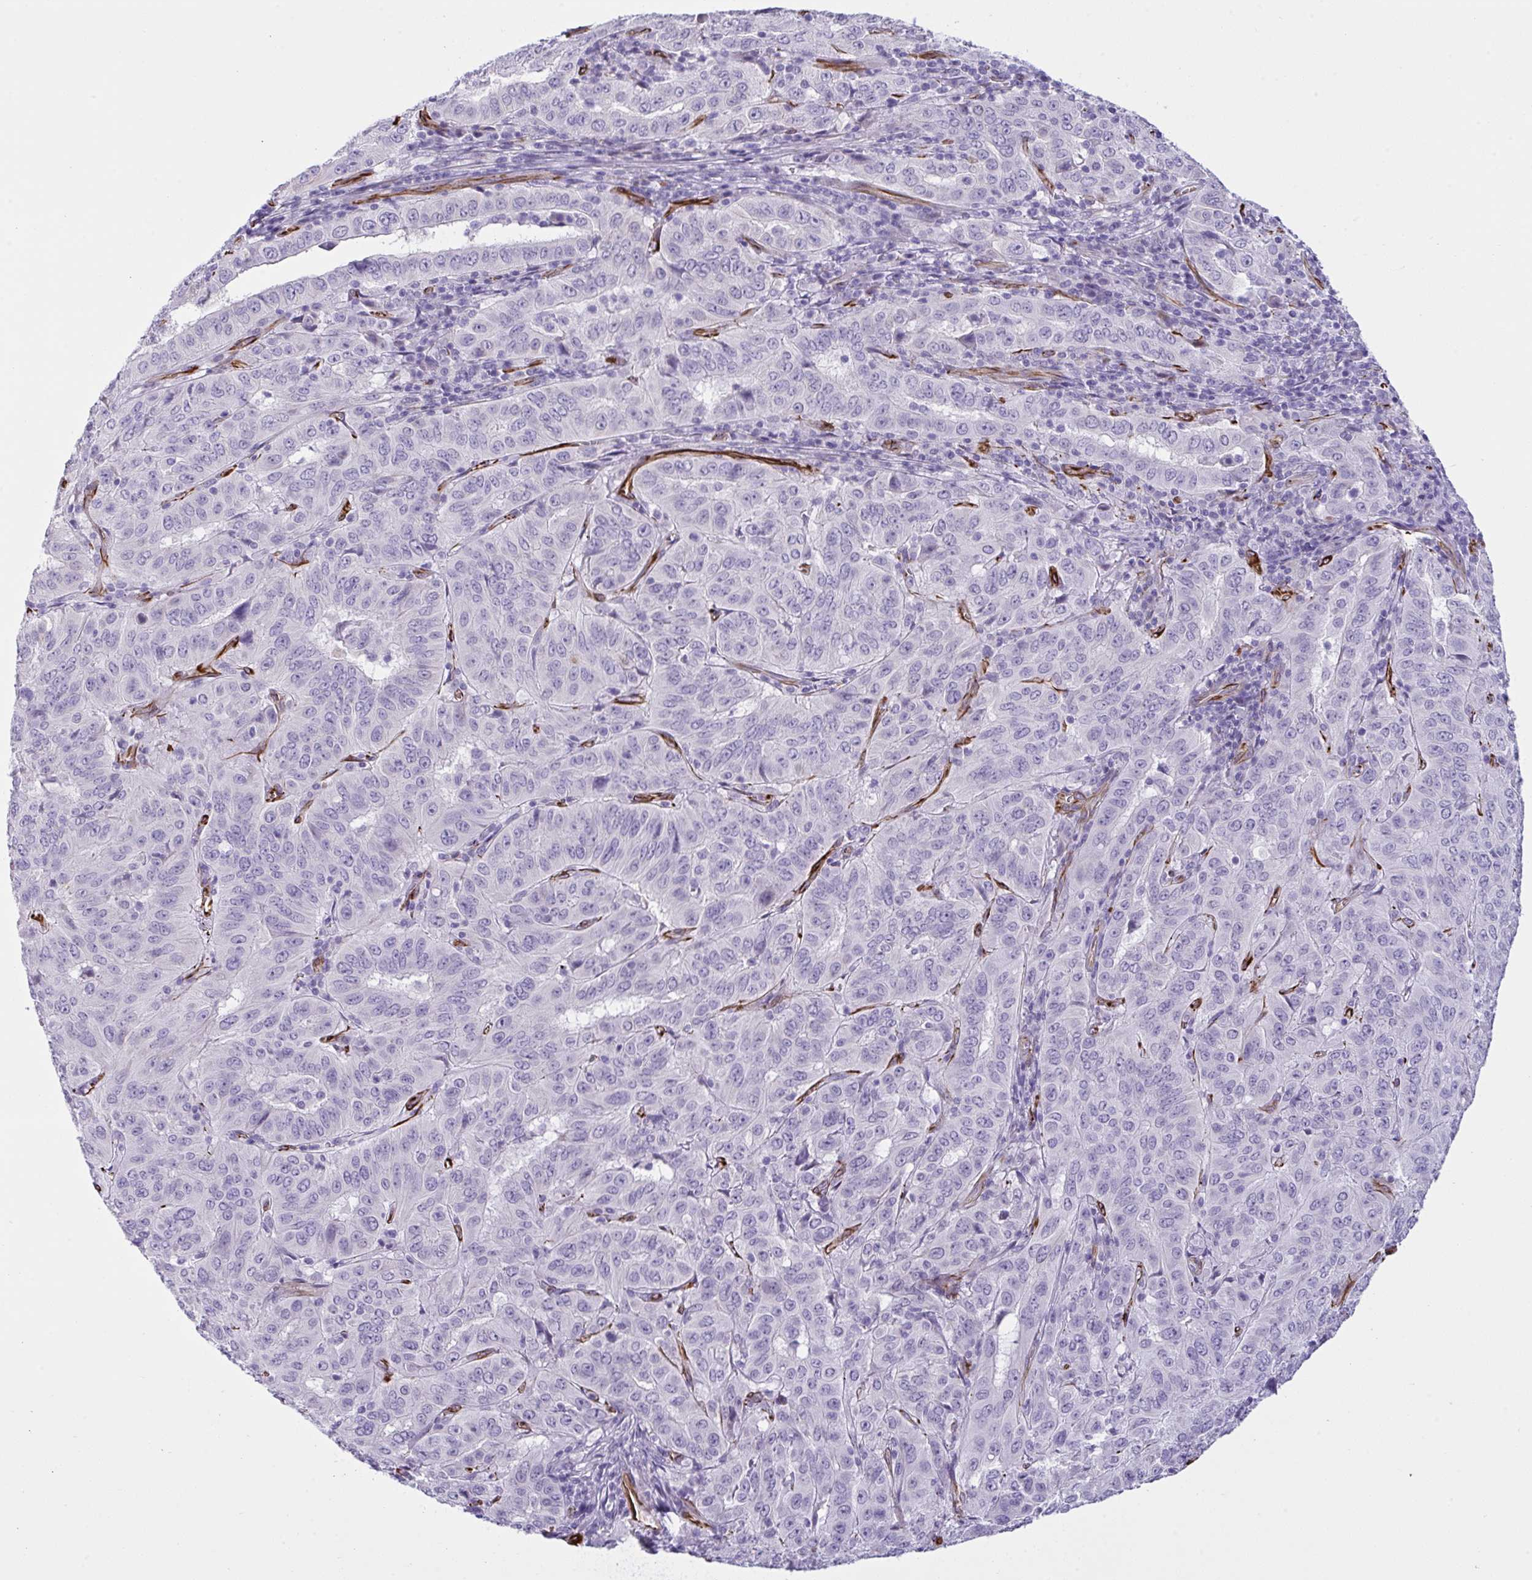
{"staining": {"intensity": "negative", "quantity": "none", "location": "none"}, "tissue": "pancreatic cancer", "cell_type": "Tumor cells", "image_type": "cancer", "snomed": [{"axis": "morphology", "description": "Adenocarcinoma, NOS"}, {"axis": "topography", "description": "Pancreas"}], "caption": "Immunohistochemical staining of human adenocarcinoma (pancreatic) exhibits no significant staining in tumor cells.", "gene": "SLC35B1", "patient": {"sex": "male", "age": 63}}